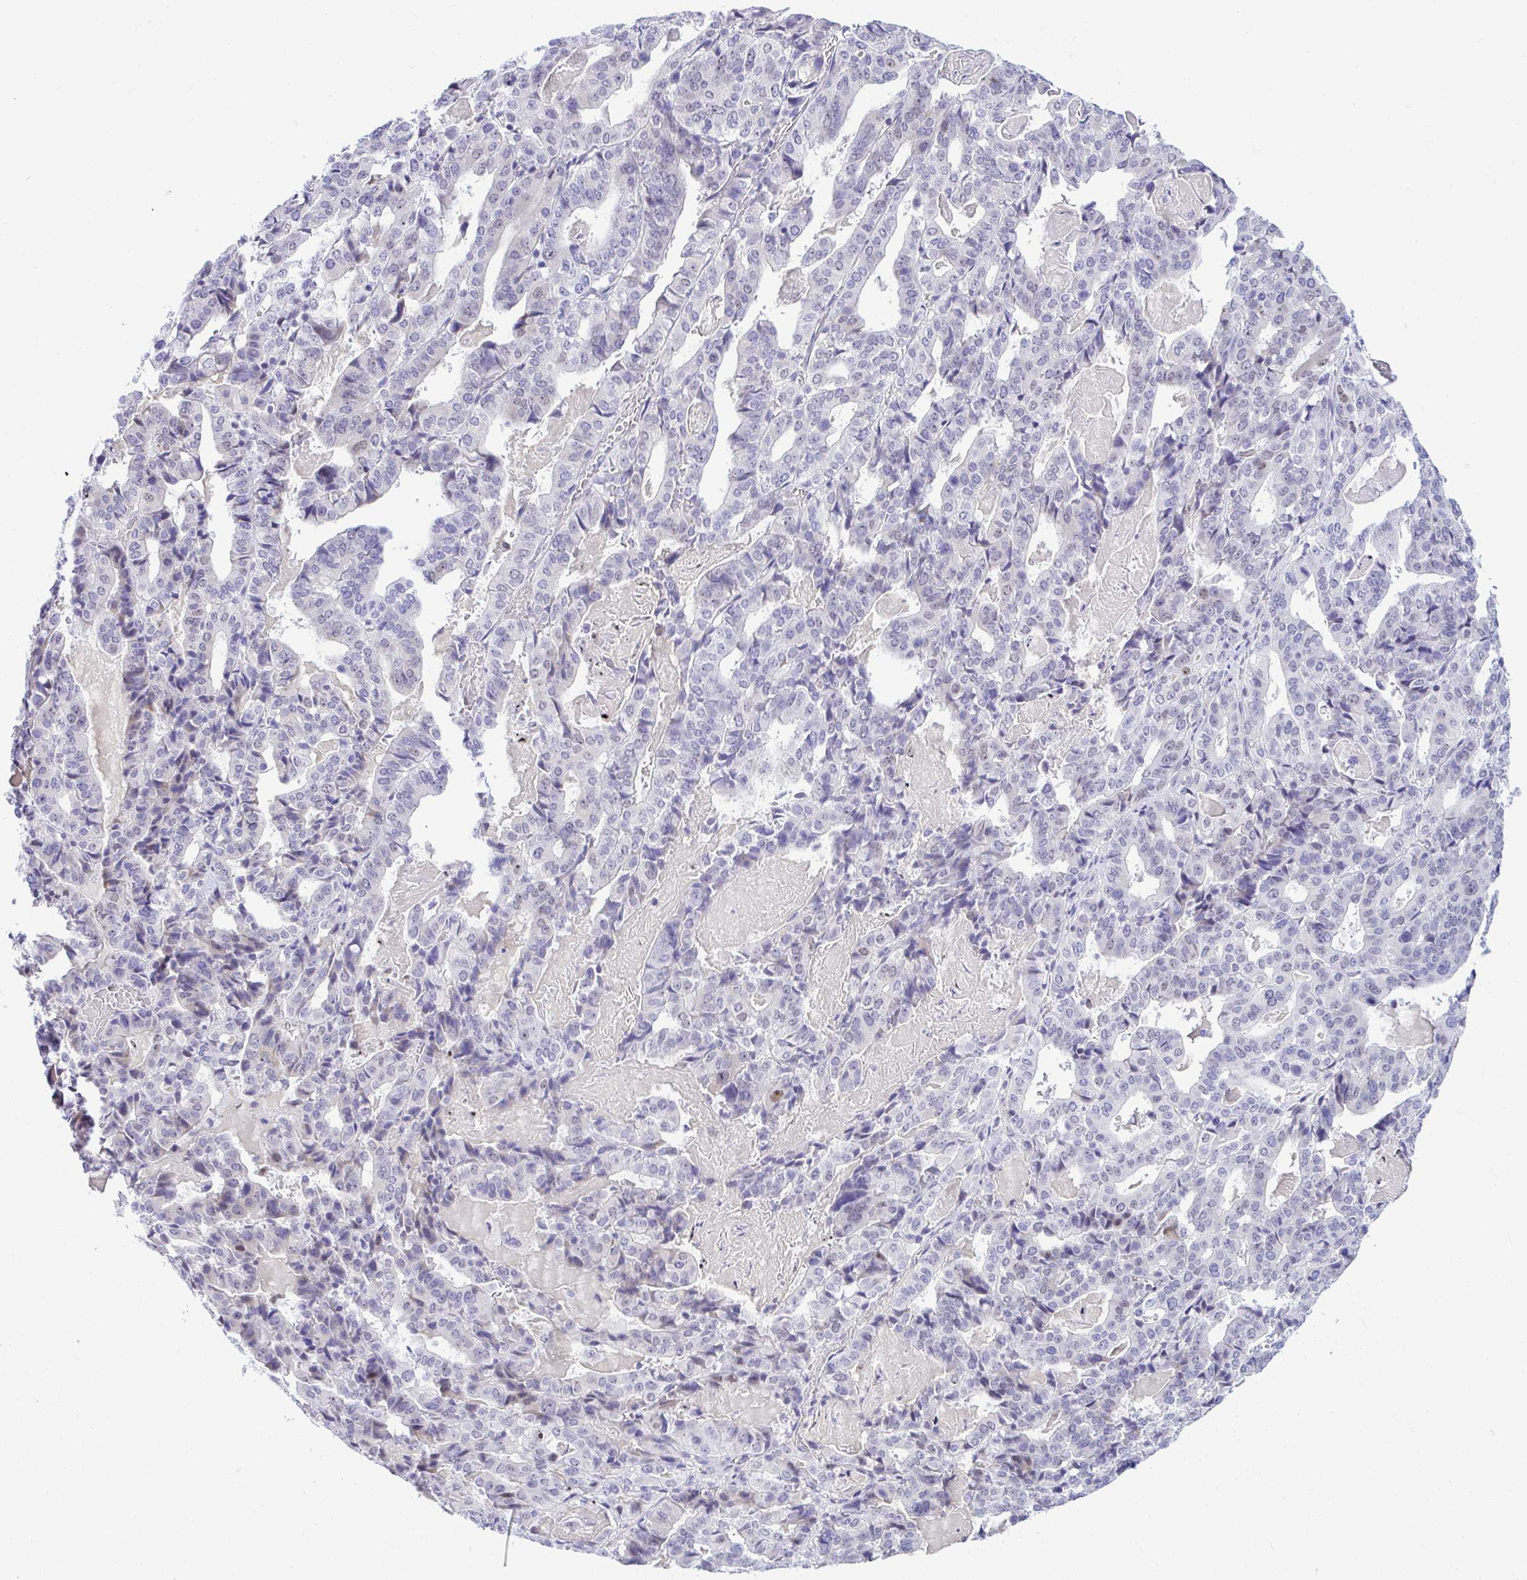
{"staining": {"intensity": "negative", "quantity": "none", "location": "none"}, "tissue": "stomach cancer", "cell_type": "Tumor cells", "image_type": "cancer", "snomed": [{"axis": "morphology", "description": "Adenocarcinoma, NOS"}, {"axis": "topography", "description": "Stomach"}], "caption": "Tumor cells are negative for protein expression in human stomach cancer (adenocarcinoma). (DAB (3,3'-diaminobenzidine) immunohistochemistry (IHC) visualized using brightfield microscopy, high magnification).", "gene": "SLC25A51", "patient": {"sex": "male", "age": 48}}